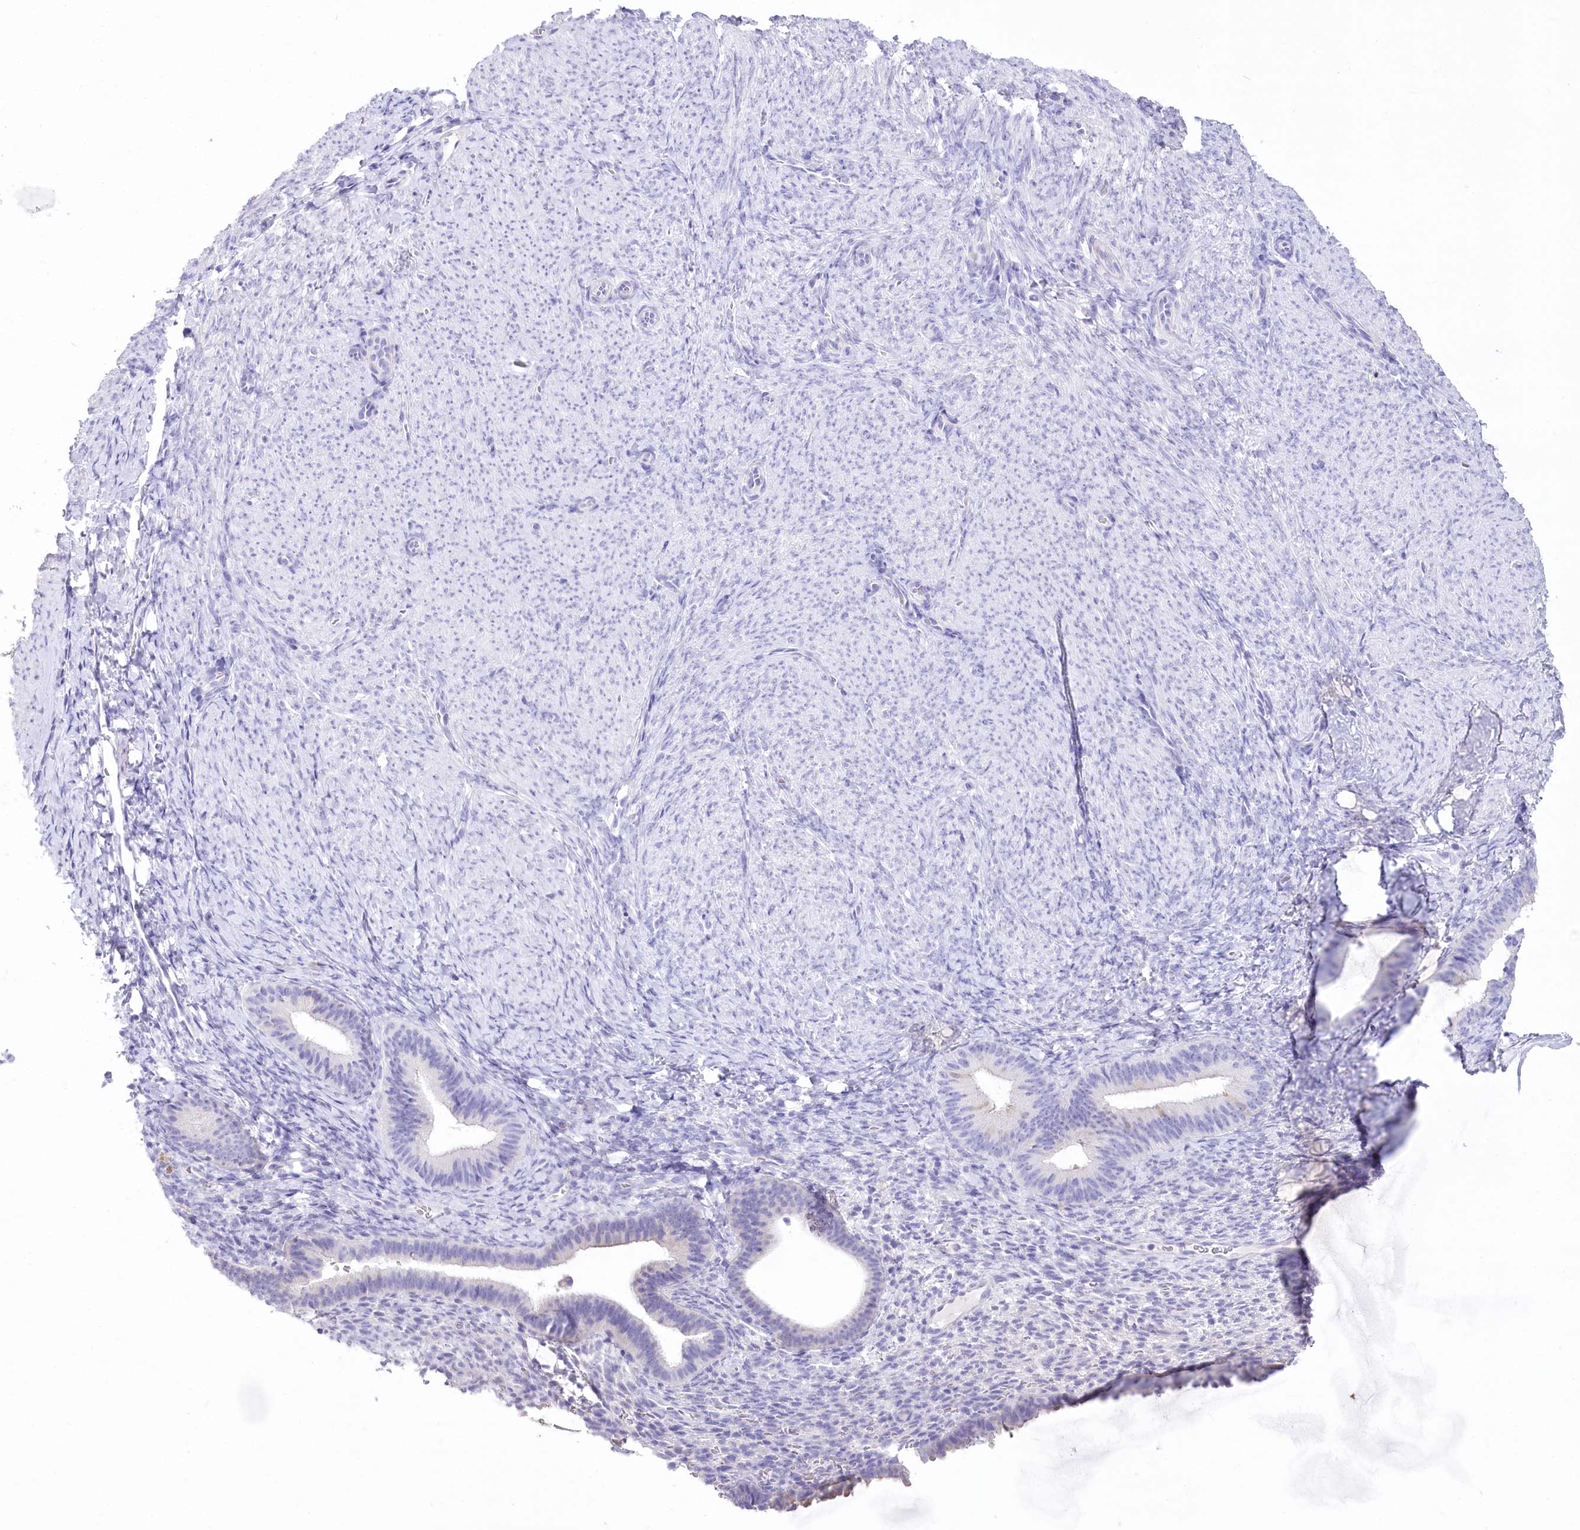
{"staining": {"intensity": "negative", "quantity": "none", "location": "none"}, "tissue": "endometrium", "cell_type": "Cells in endometrial stroma", "image_type": "normal", "snomed": [{"axis": "morphology", "description": "Normal tissue, NOS"}, {"axis": "topography", "description": "Endometrium"}], "caption": "Endometrium stained for a protein using immunohistochemistry shows no staining cells in endometrial stroma.", "gene": "PBLD", "patient": {"sex": "female", "age": 65}}